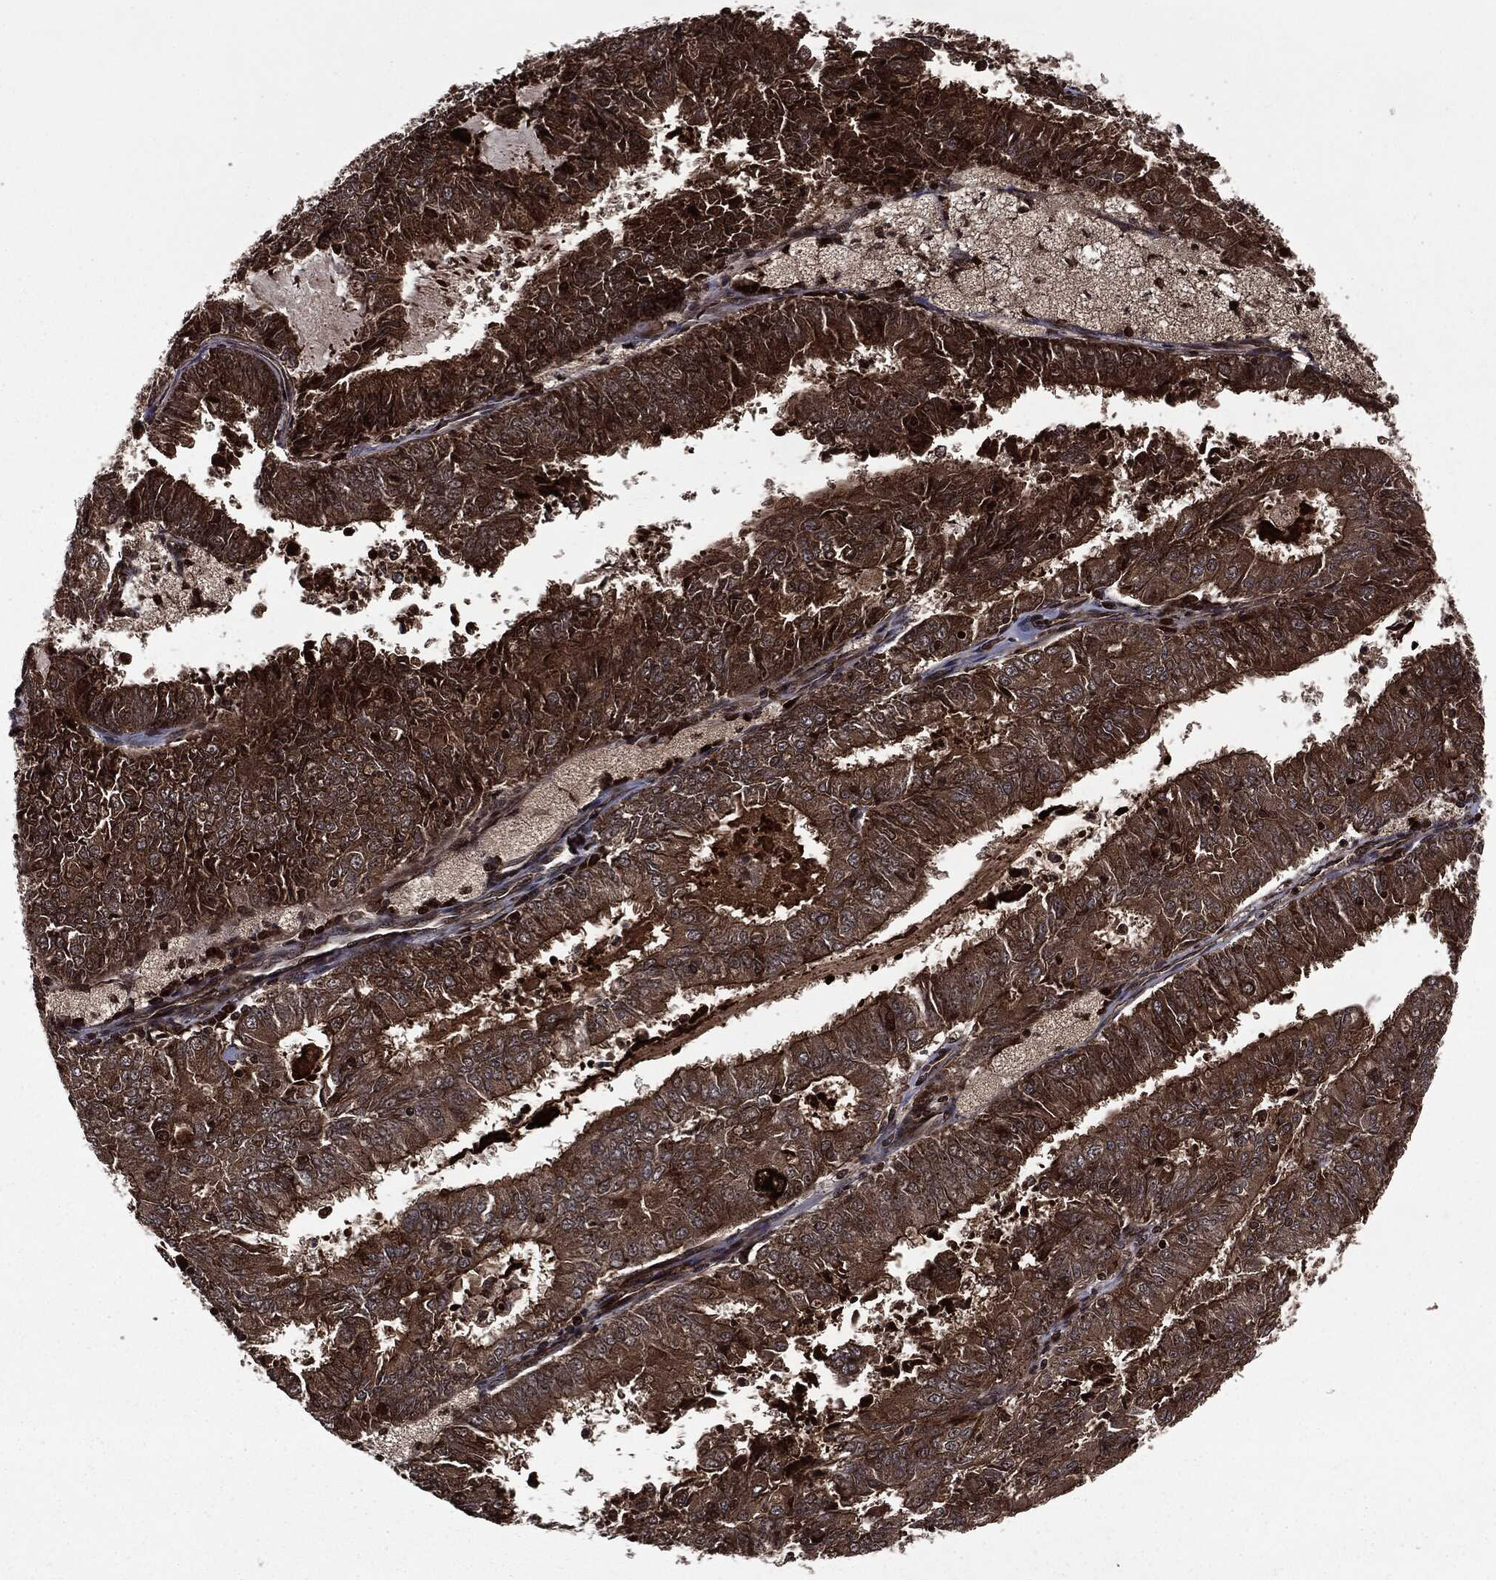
{"staining": {"intensity": "strong", "quantity": ">75%", "location": "cytoplasmic/membranous"}, "tissue": "endometrial cancer", "cell_type": "Tumor cells", "image_type": "cancer", "snomed": [{"axis": "morphology", "description": "Adenocarcinoma, NOS"}, {"axis": "topography", "description": "Endometrium"}], "caption": "Adenocarcinoma (endometrial) stained with immunohistochemistry reveals strong cytoplasmic/membranous expression in approximately >75% of tumor cells.", "gene": "CARD6", "patient": {"sex": "female", "age": 57}}